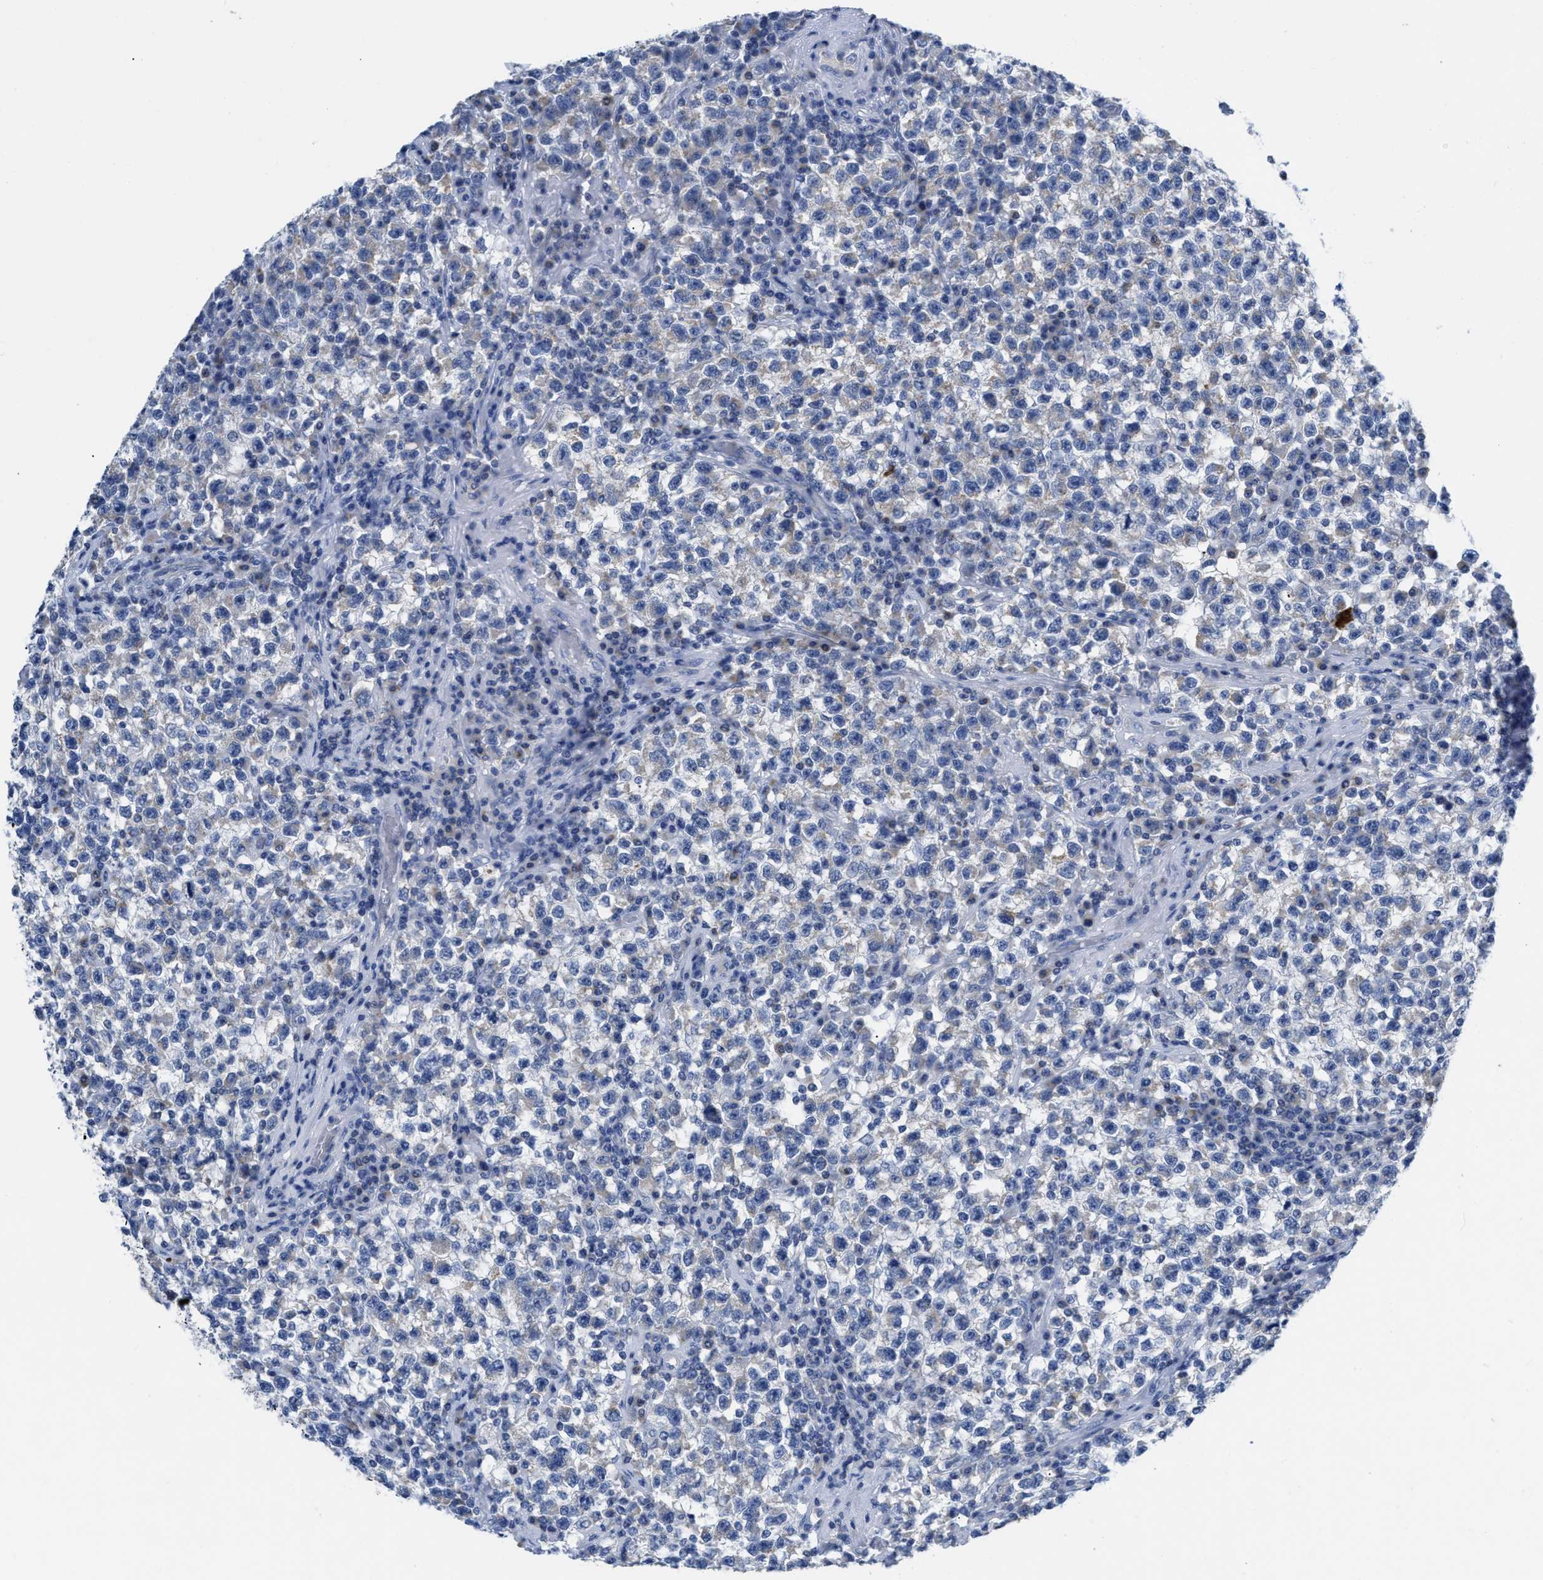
{"staining": {"intensity": "negative", "quantity": "none", "location": "none"}, "tissue": "testis cancer", "cell_type": "Tumor cells", "image_type": "cancer", "snomed": [{"axis": "morphology", "description": "Seminoma, NOS"}, {"axis": "topography", "description": "Testis"}], "caption": "Tumor cells show no significant protein staining in testis cancer (seminoma).", "gene": "ETFA", "patient": {"sex": "male", "age": 22}}